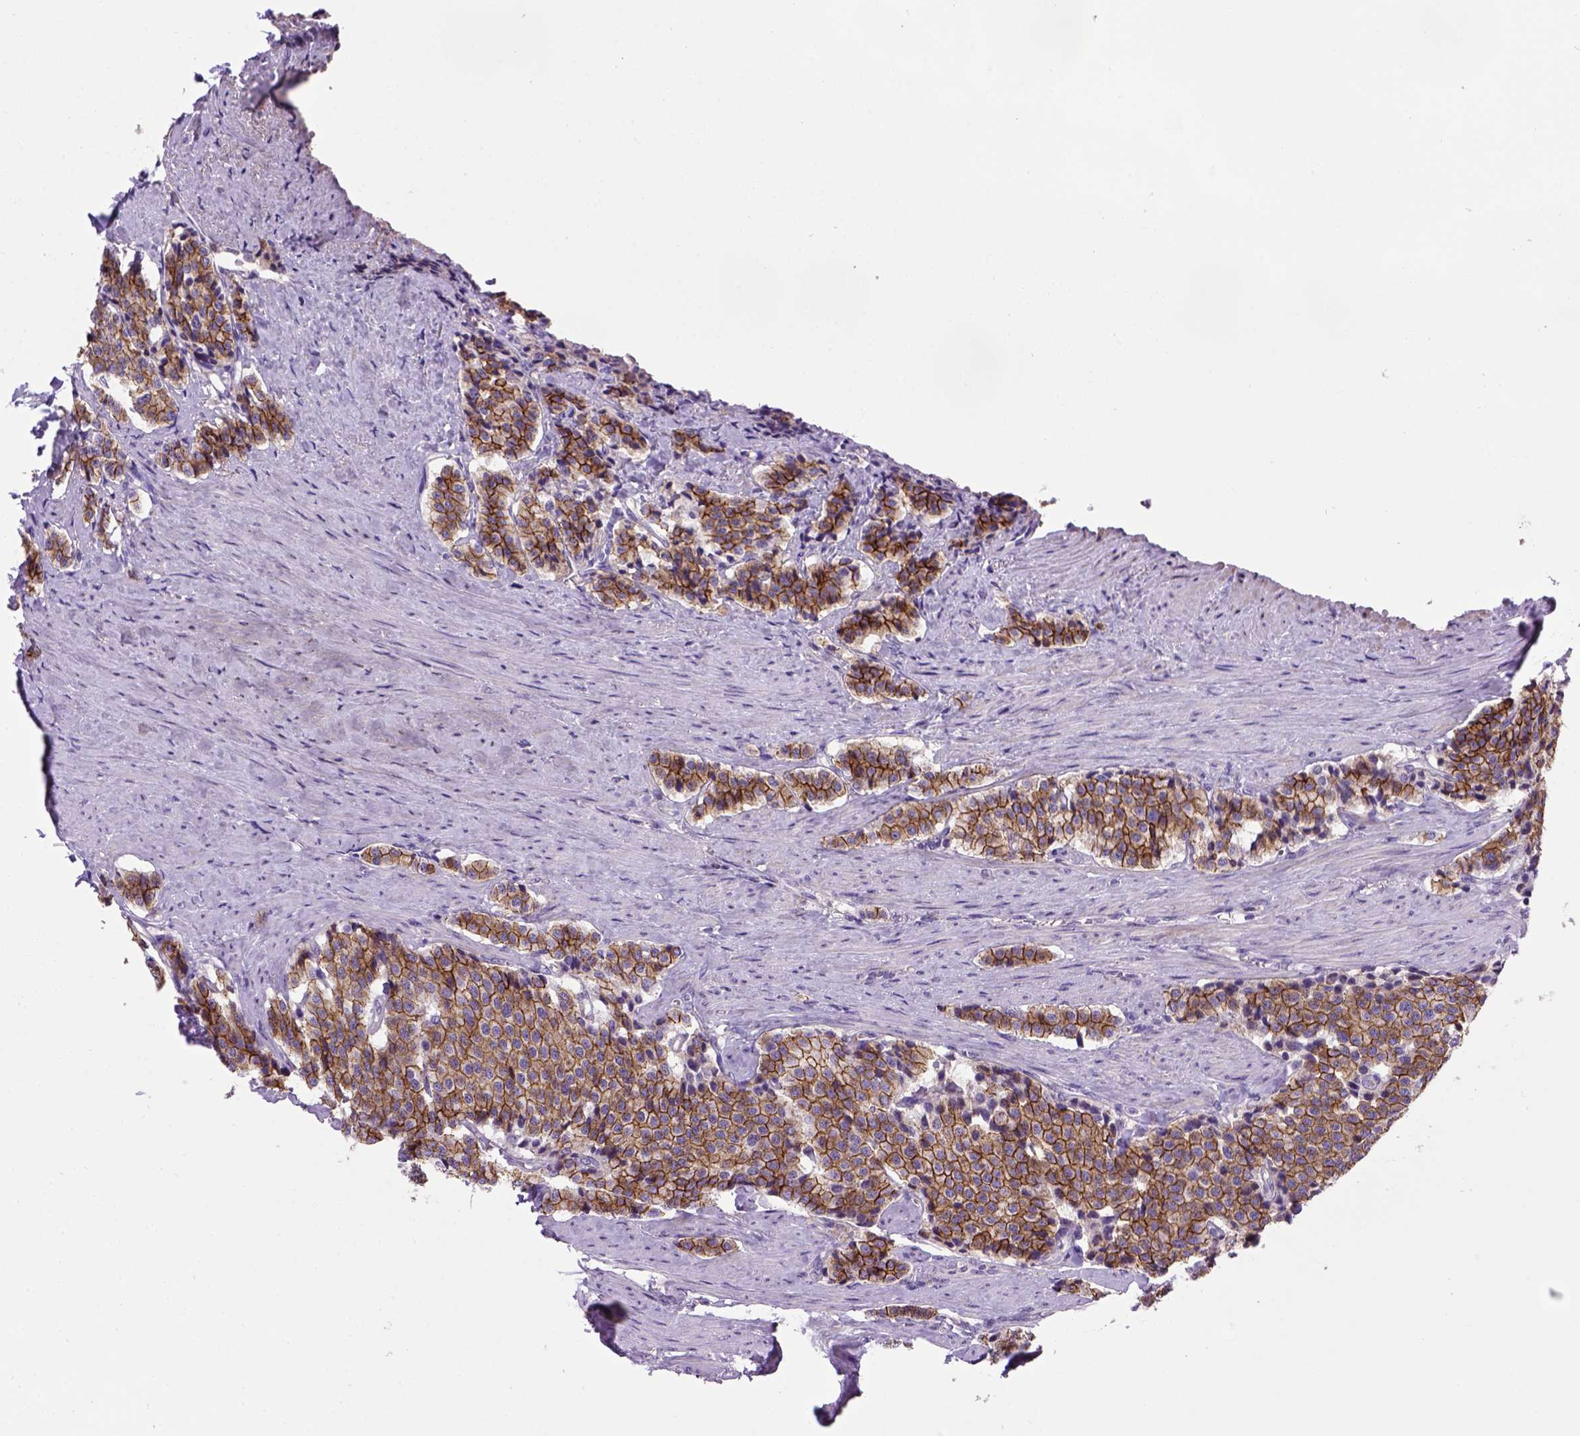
{"staining": {"intensity": "strong", "quantity": ">75%", "location": "cytoplasmic/membranous"}, "tissue": "carcinoid", "cell_type": "Tumor cells", "image_type": "cancer", "snomed": [{"axis": "morphology", "description": "Carcinoid, malignant, NOS"}, {"axis": "topography", "description": "Small intestine"}], "caption": "Carcinoid (malignant) stained with IHC displays strong cytoplasmic/membranous staining in approximately >75% of tumor cells. The protein of interest is shown in brown color, while the nuclei are stained blue.", "gene": "CDH1", "patient": {"sex": "female", "age": 58}}